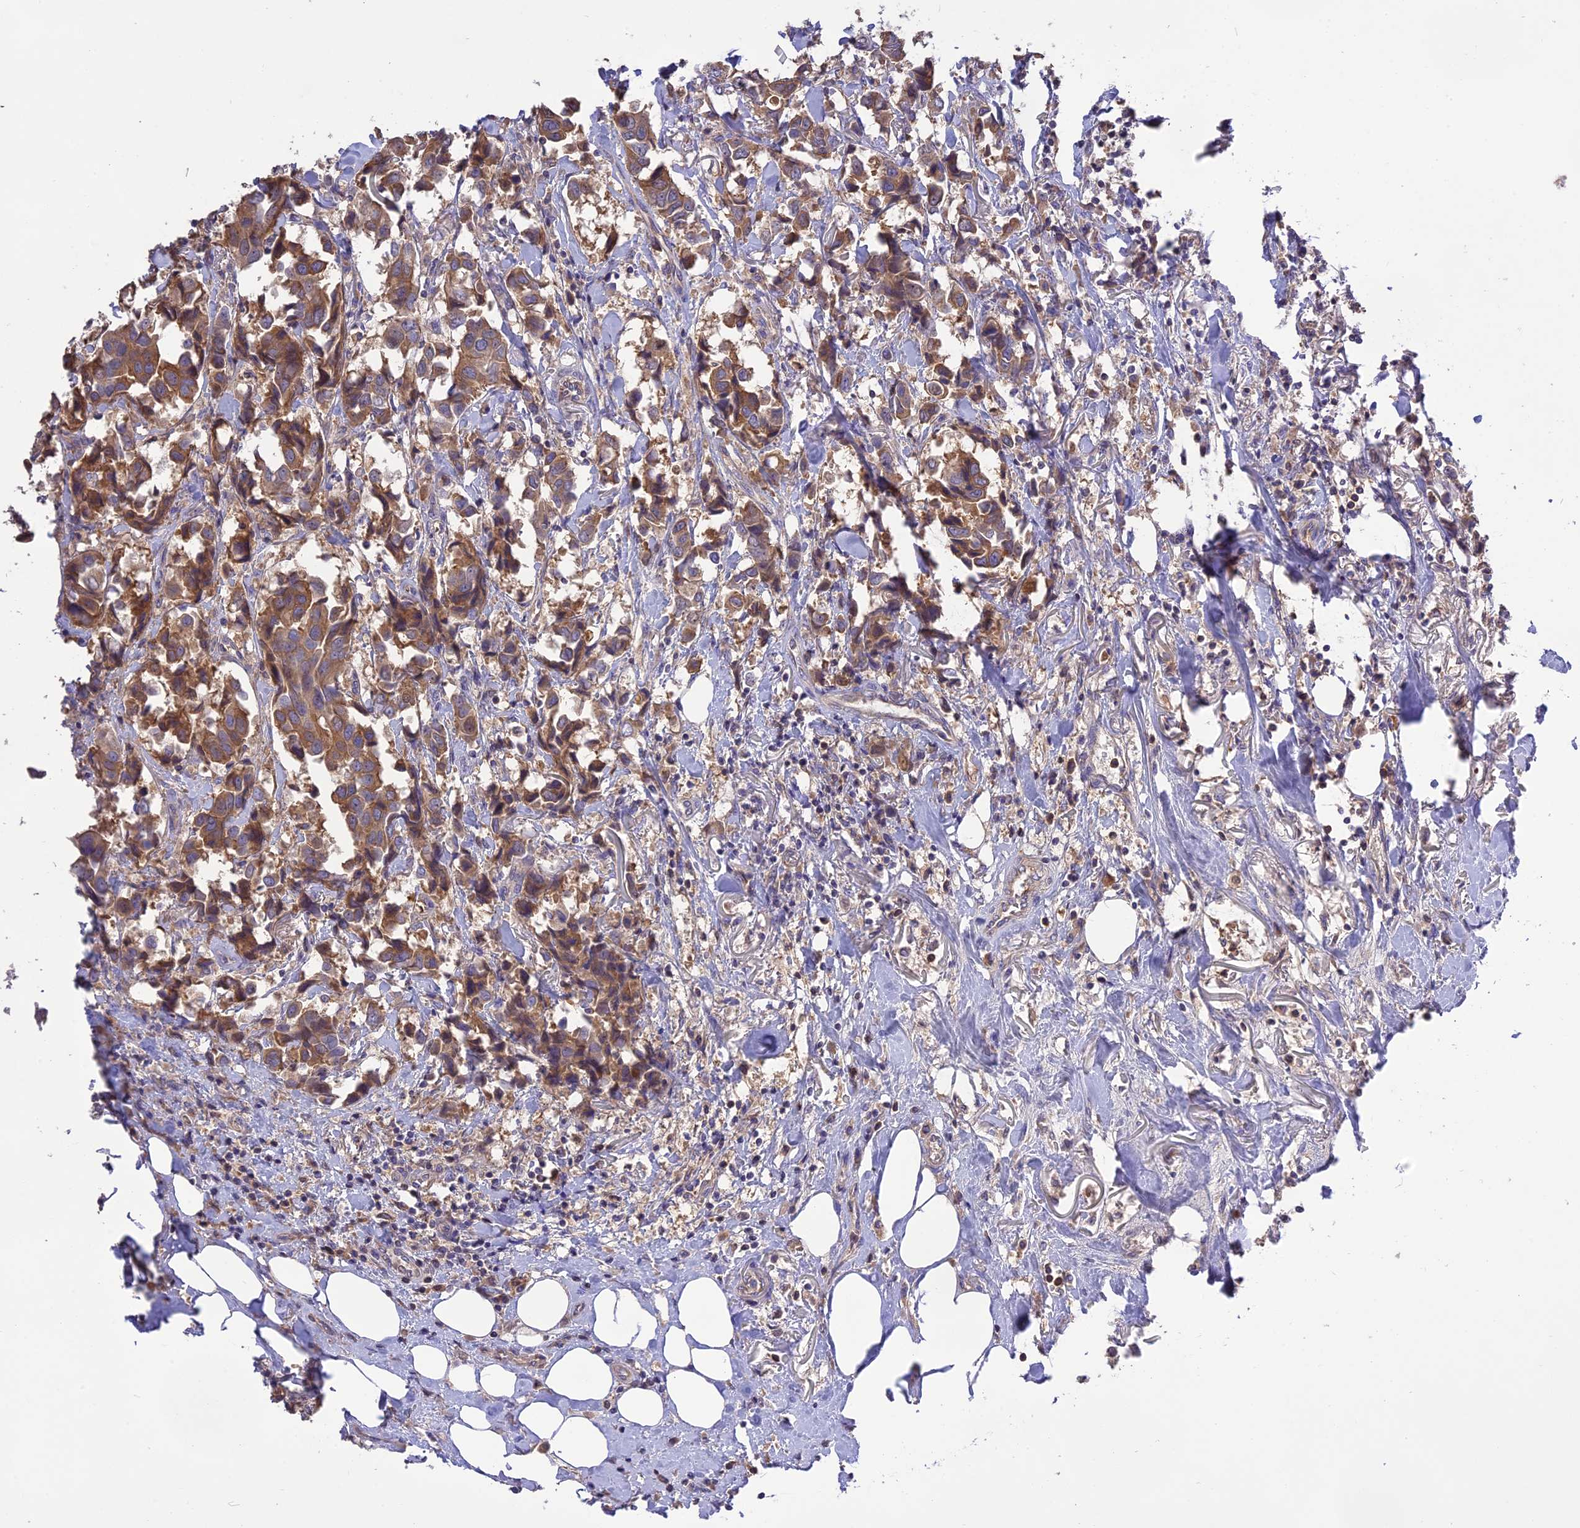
{"staining": {"intensity": "moderate", "quantity": ">75%", "location": "cytoplasmic/membranous"}, "tissue": "breast cancer", "cell_type": "Tumor cells", "image_type": "cancer", "snomed": [{"axis": "morphology", "description": "Duct carcinoma"}, {"axis": "topography", "description": "Breast"}], "caption": "Breast cancer was stained to show a protein in brown. There is medium levels of moderate cytoplasmic/membranous staining in about >75% of tumor cells. The protein is stained brown, and the nuclei are stained in blue (DAB IHC with brightfield microscopy, high magnification).", "gene": "NUDT8", "patient": {"sex": "female", "age": 80}}